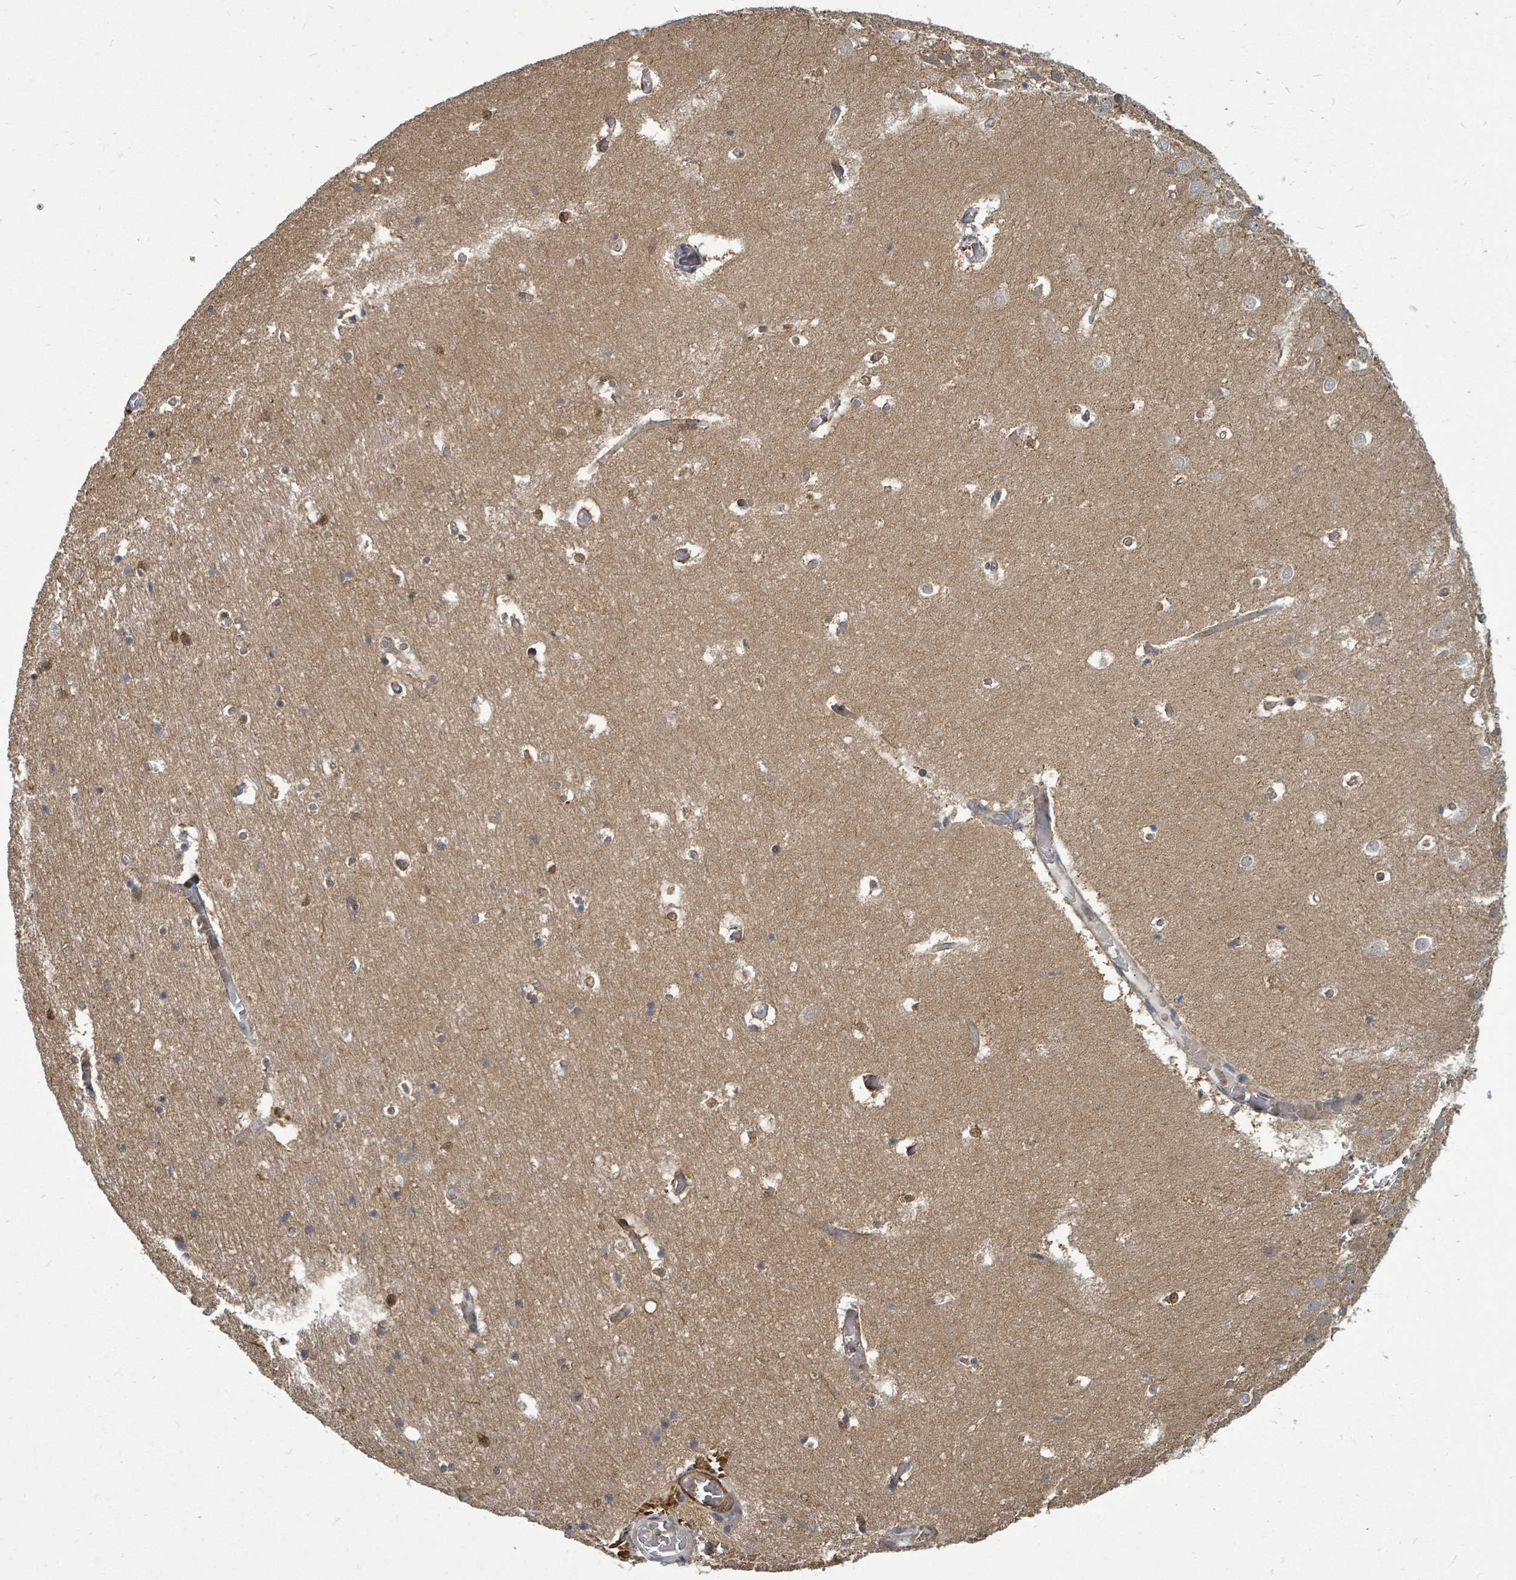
{"staining": {"intensity": "weak", "quantity": "25%-75%", "location": "cytoplasmic/membranous"}, "tissue": "hippocampus", "cell_type": "Glial cells", "image_type": "normal", "snomed": [{"axis": "morphology", "description": "Normal tissue, NOS"}, {"axis": "topography", "description": "Hippocampus"}], "caption": "Weak cytoplasmic/membranous protein staining is identified in about 25%-75% of glial cells in hippocampus.", "gene": "TRDMT1", "patient": {"sex": "female", "age": 52}}